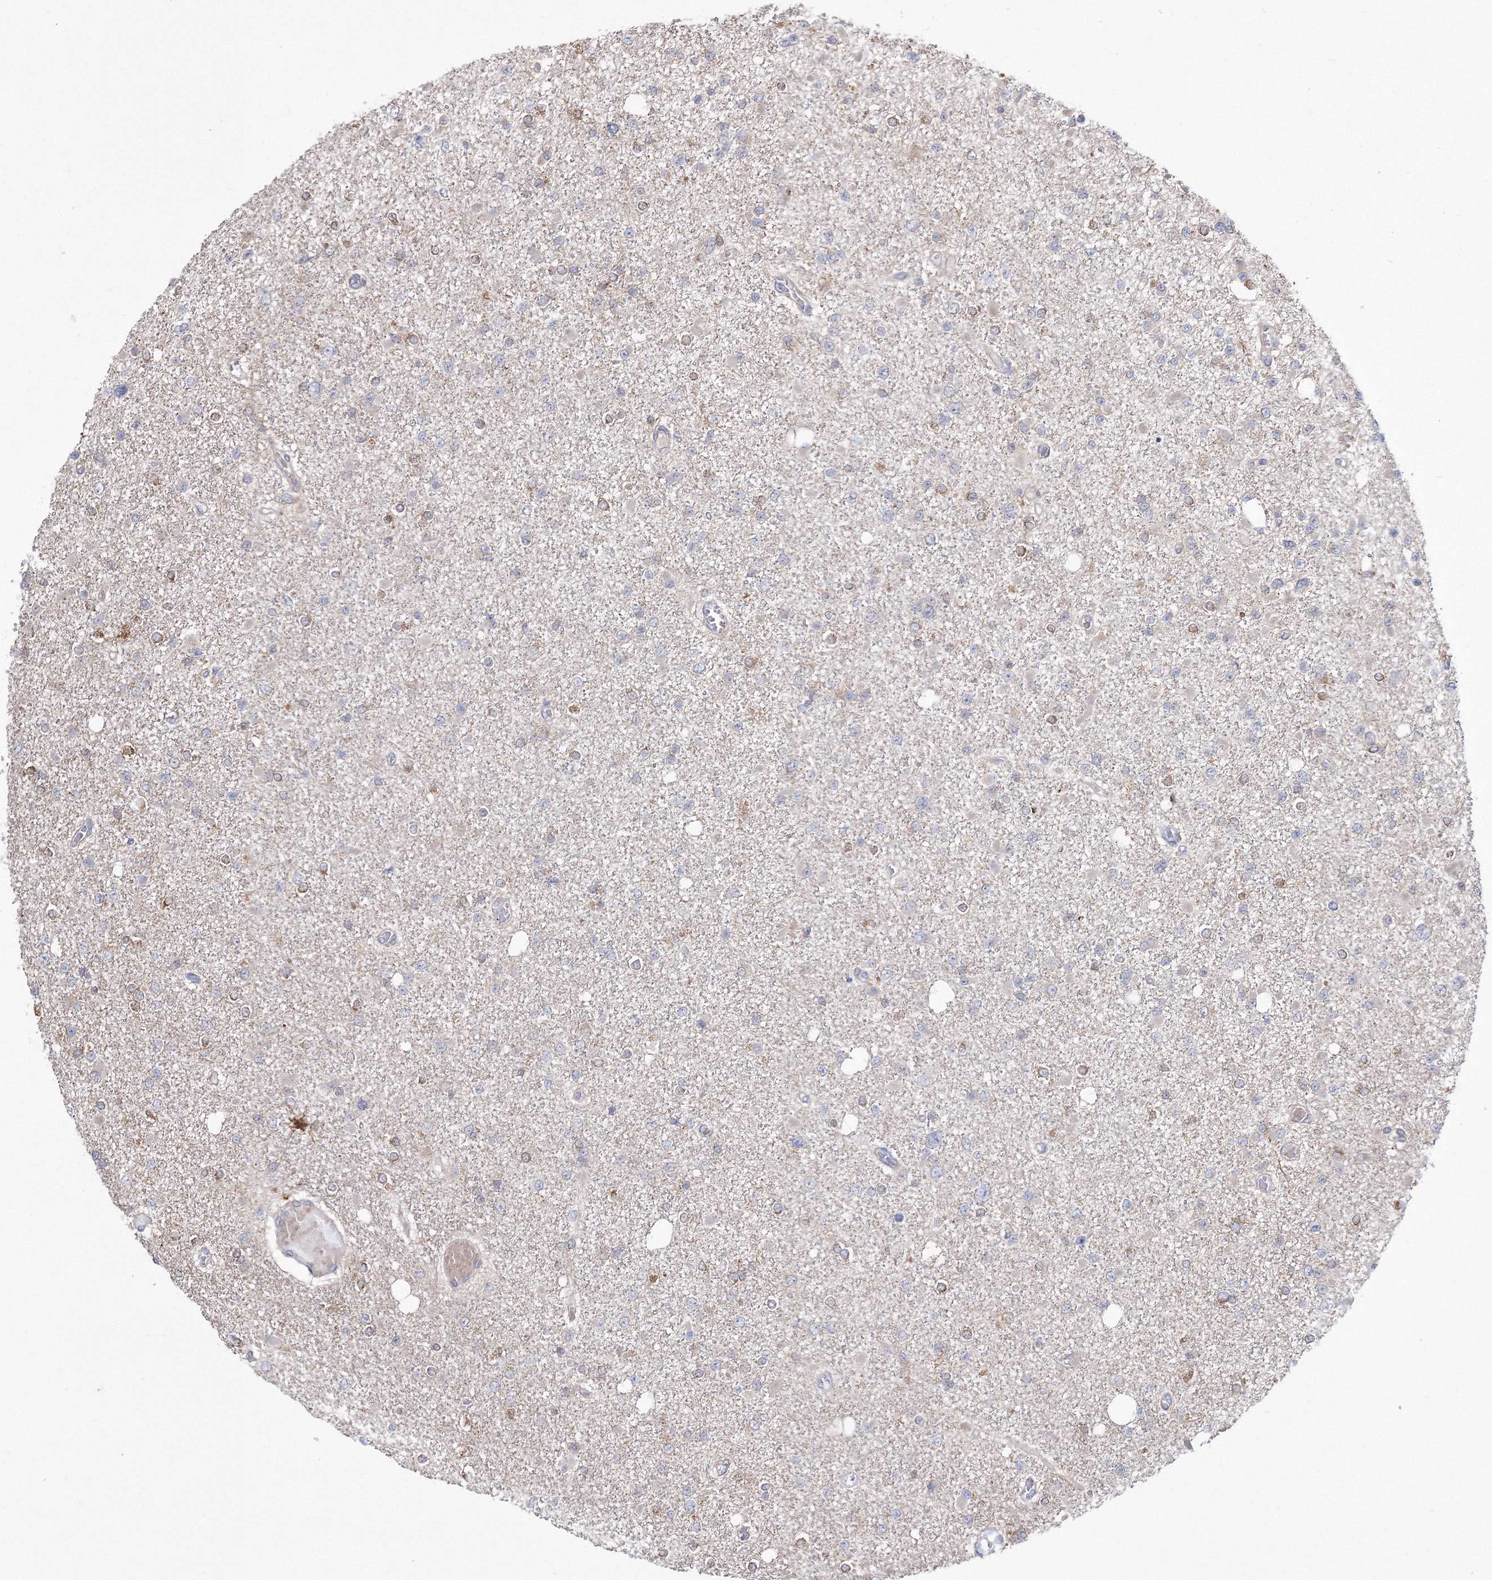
{"staining": {"intensity": "negative", "quantity": "none", "location": "none"}, "tissue": "glioma", "cell_type": "Tumor cells", "image_type": "cancer", "snomed": [{"axis": "morphology", "description": "Glioma, malignant, Low grade"}, {"axis": "topography", "description": "Brain"}], "caption": "Glioma was stained to show a protein in brown. There is no significant staining in tumor cells.", "gene": "RANBP3L", "patient": {"sex": "female", "age": 22}}